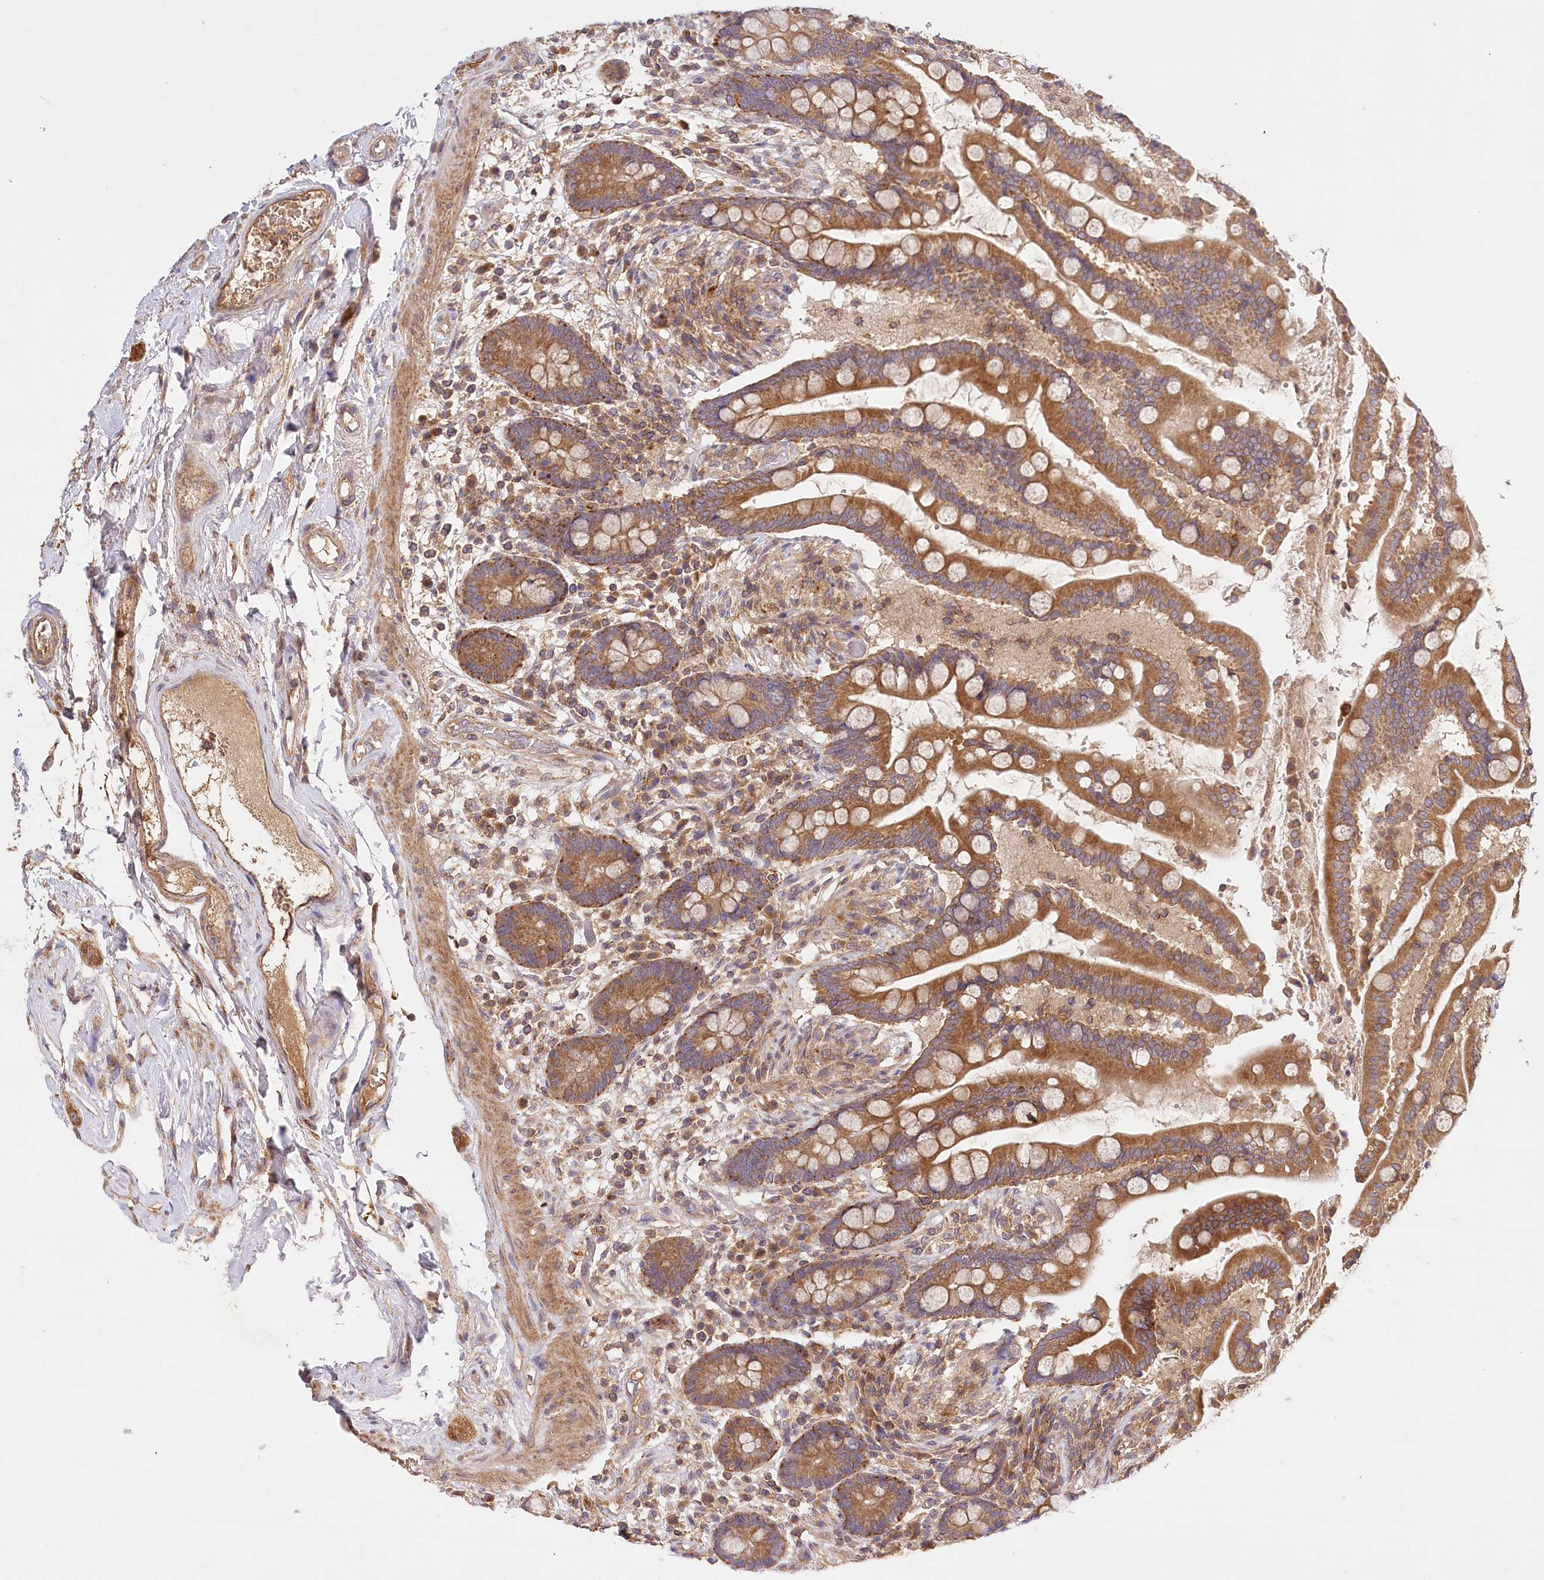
{"staining": {"intensity": "moderate", "quantity": ">75%", "location": "cytoplasmic/membranous"}, "tissue": "colon", "cell_type": "Endothelial cells", "image_type": "normal", "snomed": [{"axis": "morphology", "description": "Normal tissue, NOS"}, {"axis": "topography", "description": "Colon"}], "caption": "Immunohistochemistry (IHC) (DAB (3,3'-diaminobenzidine)) staining of normal colon displays moderate cytoplasmic/membranous protein positivity in approximately >75% of endothelial cells.", "gene": "LSS", "patient": {"sex": "male", "age": 73}}